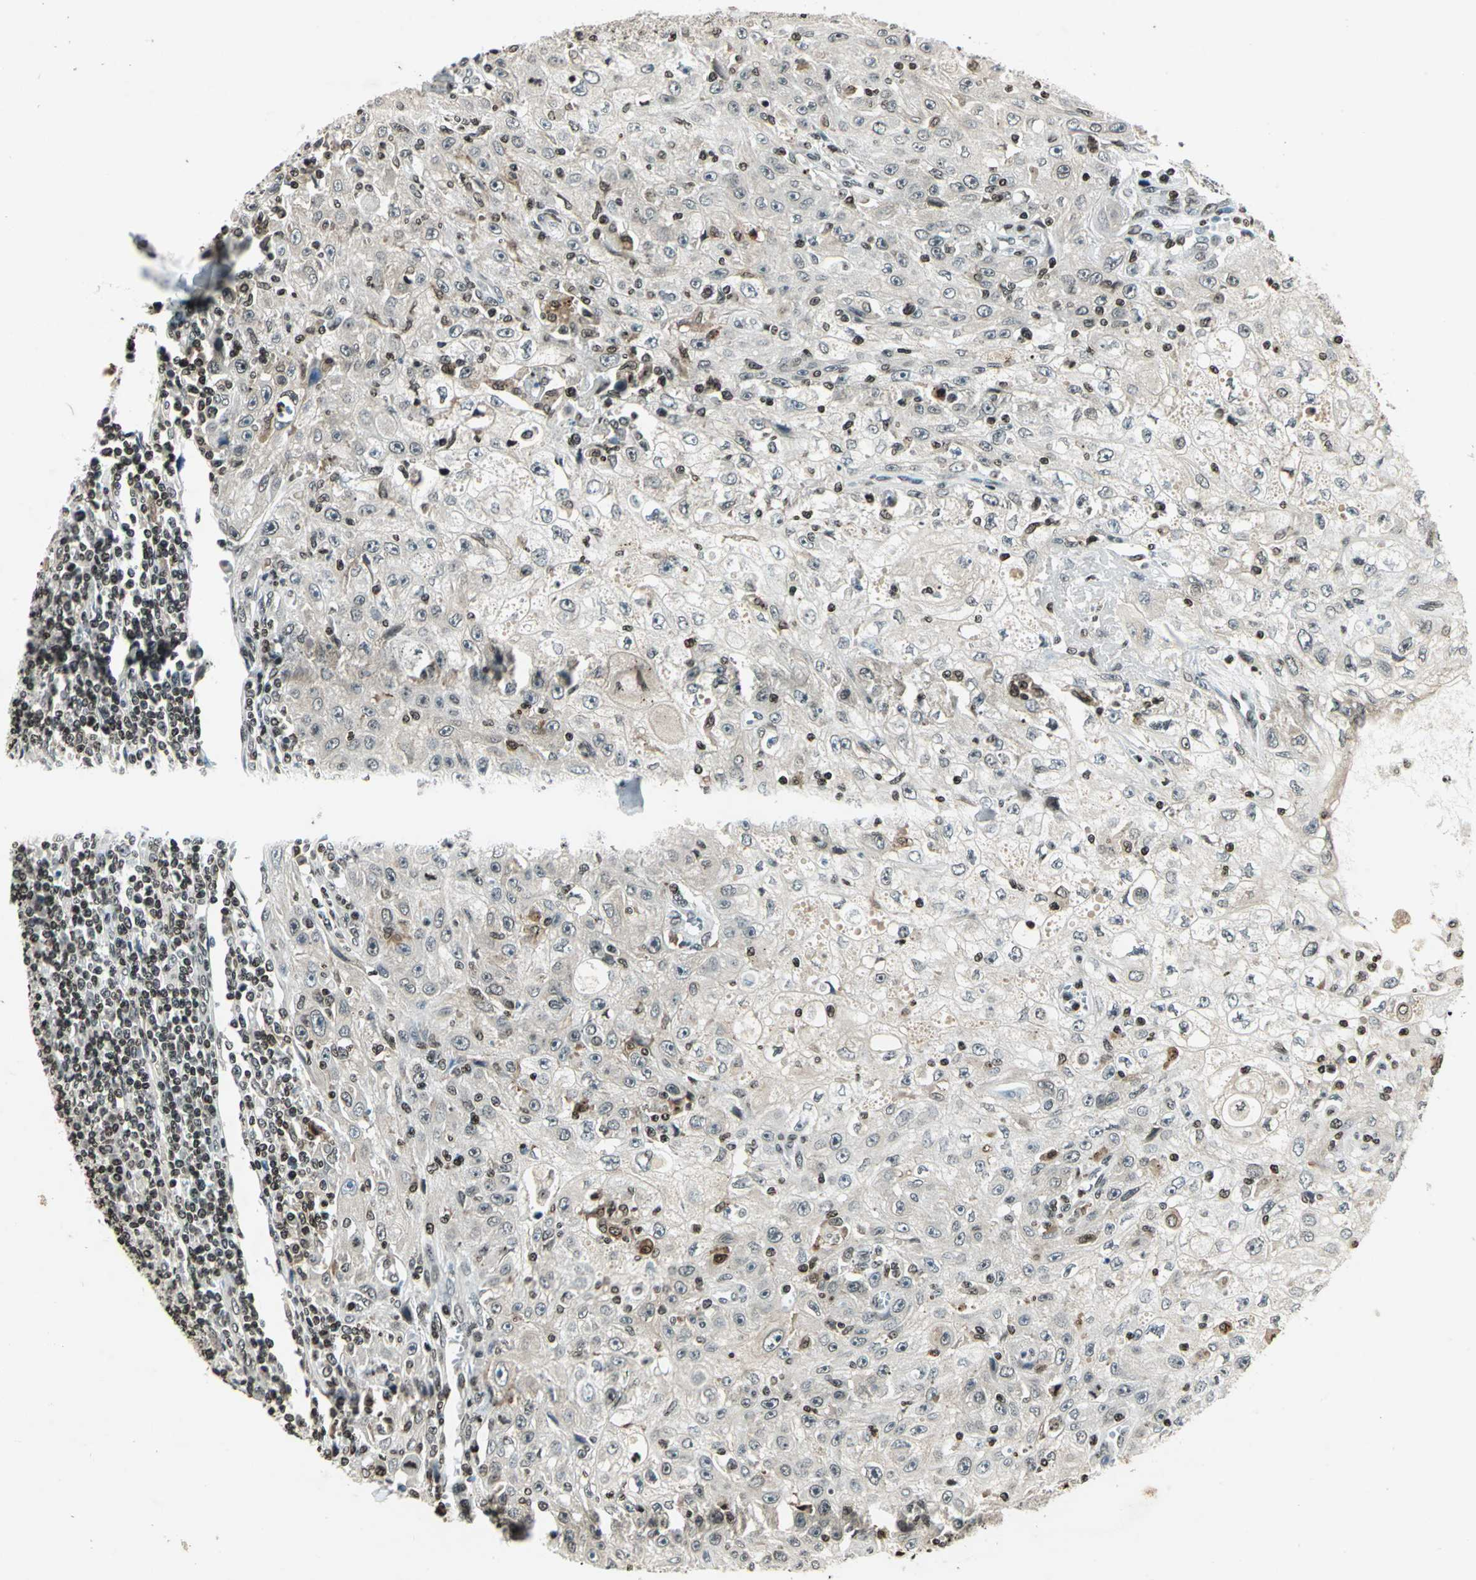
{"staining": {"intensity": "weak", "quantity": "25%-75%", "location": "cytoplasmic/membranous,nuclear"}, "tissue": "skin cancer", "cell_type": "Tumor cells", "image_type": "cancer", "snomed": [{"axis": "morphology", "description": "Squamous cell carcinoma, NOS"}, {"axis": "topography", "description": "Skin"}], "caption": "Immunohistochemistry (IHC) histopathology image of neoplastic tissue: human skin cancer (squamous cell carcinoma) stained using immunohistochemistry (IHC) reveals low levels of weak protein expression localized specifically in the cytoplasmic/membranous and nuclear of tumor cells, appearing as a cytoplasmic/membranous and nuclear brown color.", "gene": "LGALS3", "patient": {"sex": "male", "age": 75}}